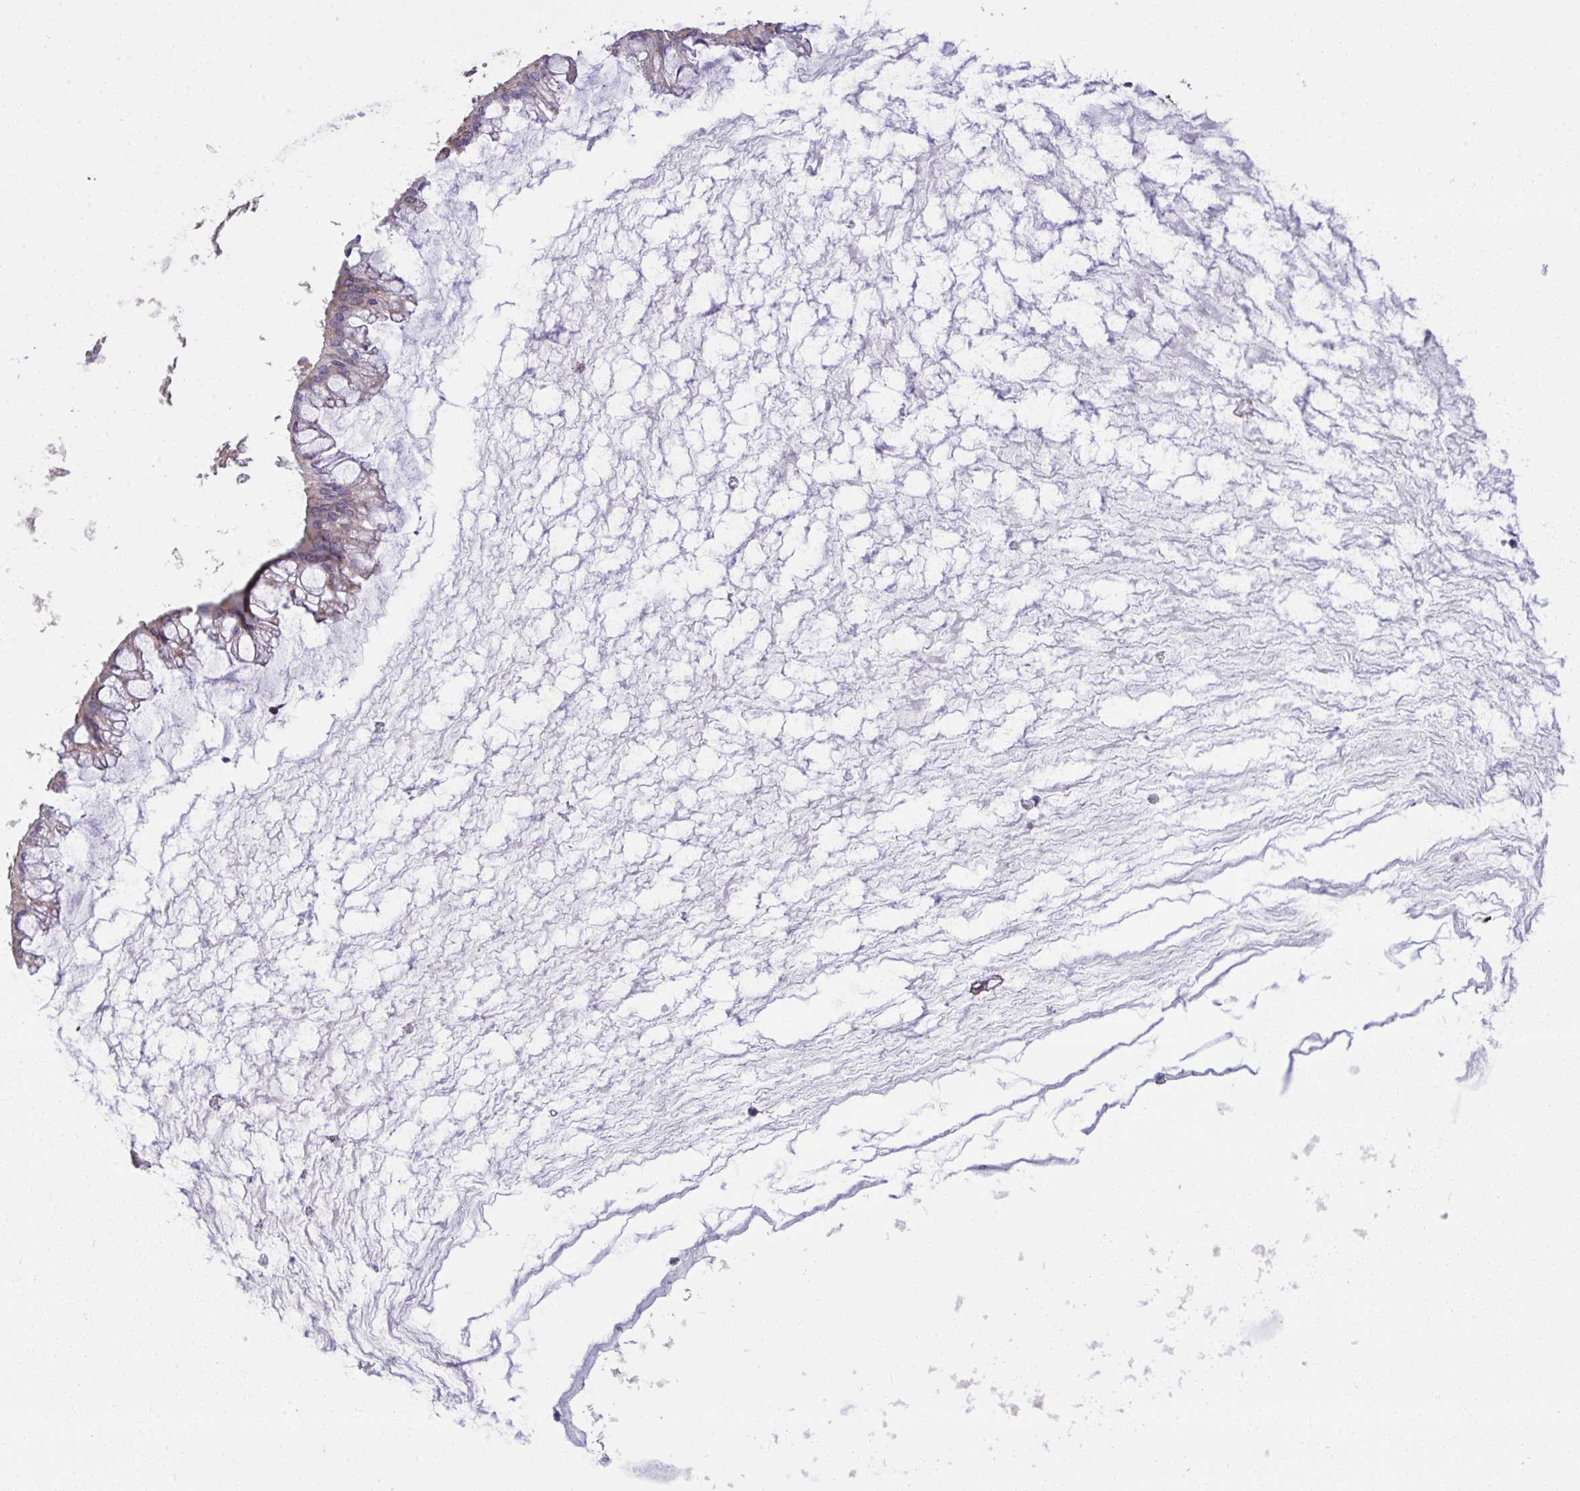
{"staining": {"intensity": "weak", "quantity": "<25%", "location": "cytoplasmic/membranous"}, "tissue": "ovarian cancer", "cell_type": "Tumor cells", "image_type": "cancer", "snomed": [{"axis": "morphology", "description": "Cystadenocarcinoma, mucinous, NOS"}, {"axis": "topography", "description": "Ovary"}], "caption": "This is an IHC image of mucinous cystadenocarcinoma (ovarian). There is no staining in tumor cells.", "gene": "PPM1H", "patient": {"sex": "female", "age": 73}}